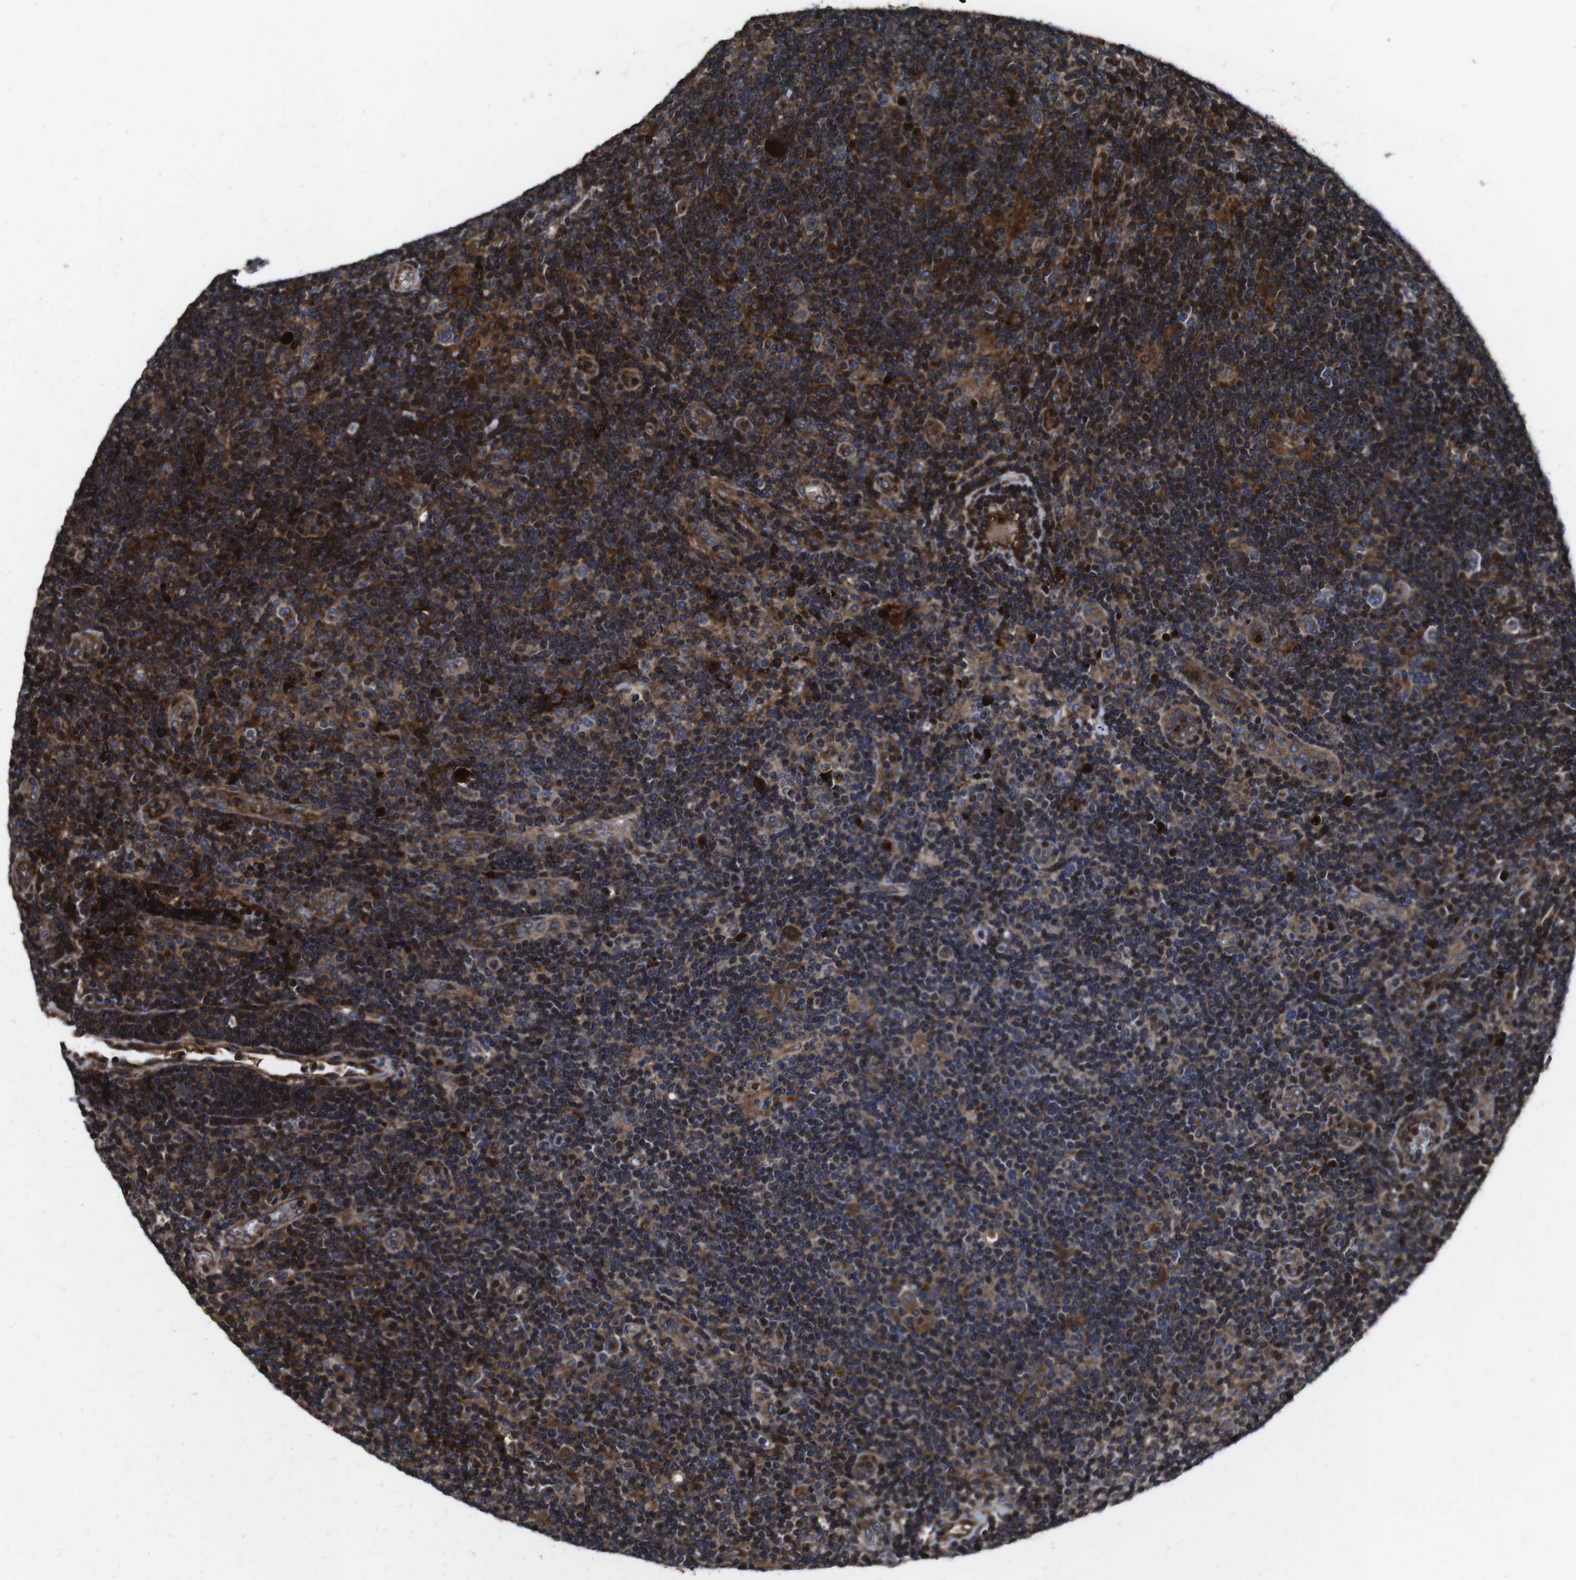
{"staining": {"intensity": "moderate", "quantity": ">75%", "location": "cytoplasmic/membranous"}, "tissue": "lymphoma", "cell_type": "Tumor cells", "image_type": "cancer", "snomed": [{"axis": "morphology", "description": "Hodgkin's disease, NOS"}, {"axis": "topography", "description": "Lymph node"}], "caption": "Hodgkin's disease stained with IHC displays moderate cytoplasmic/membranous staining in about >75% of tumor cells.", "gene": "SMYD3", "patient": {"sex": "female", "age": 57}}